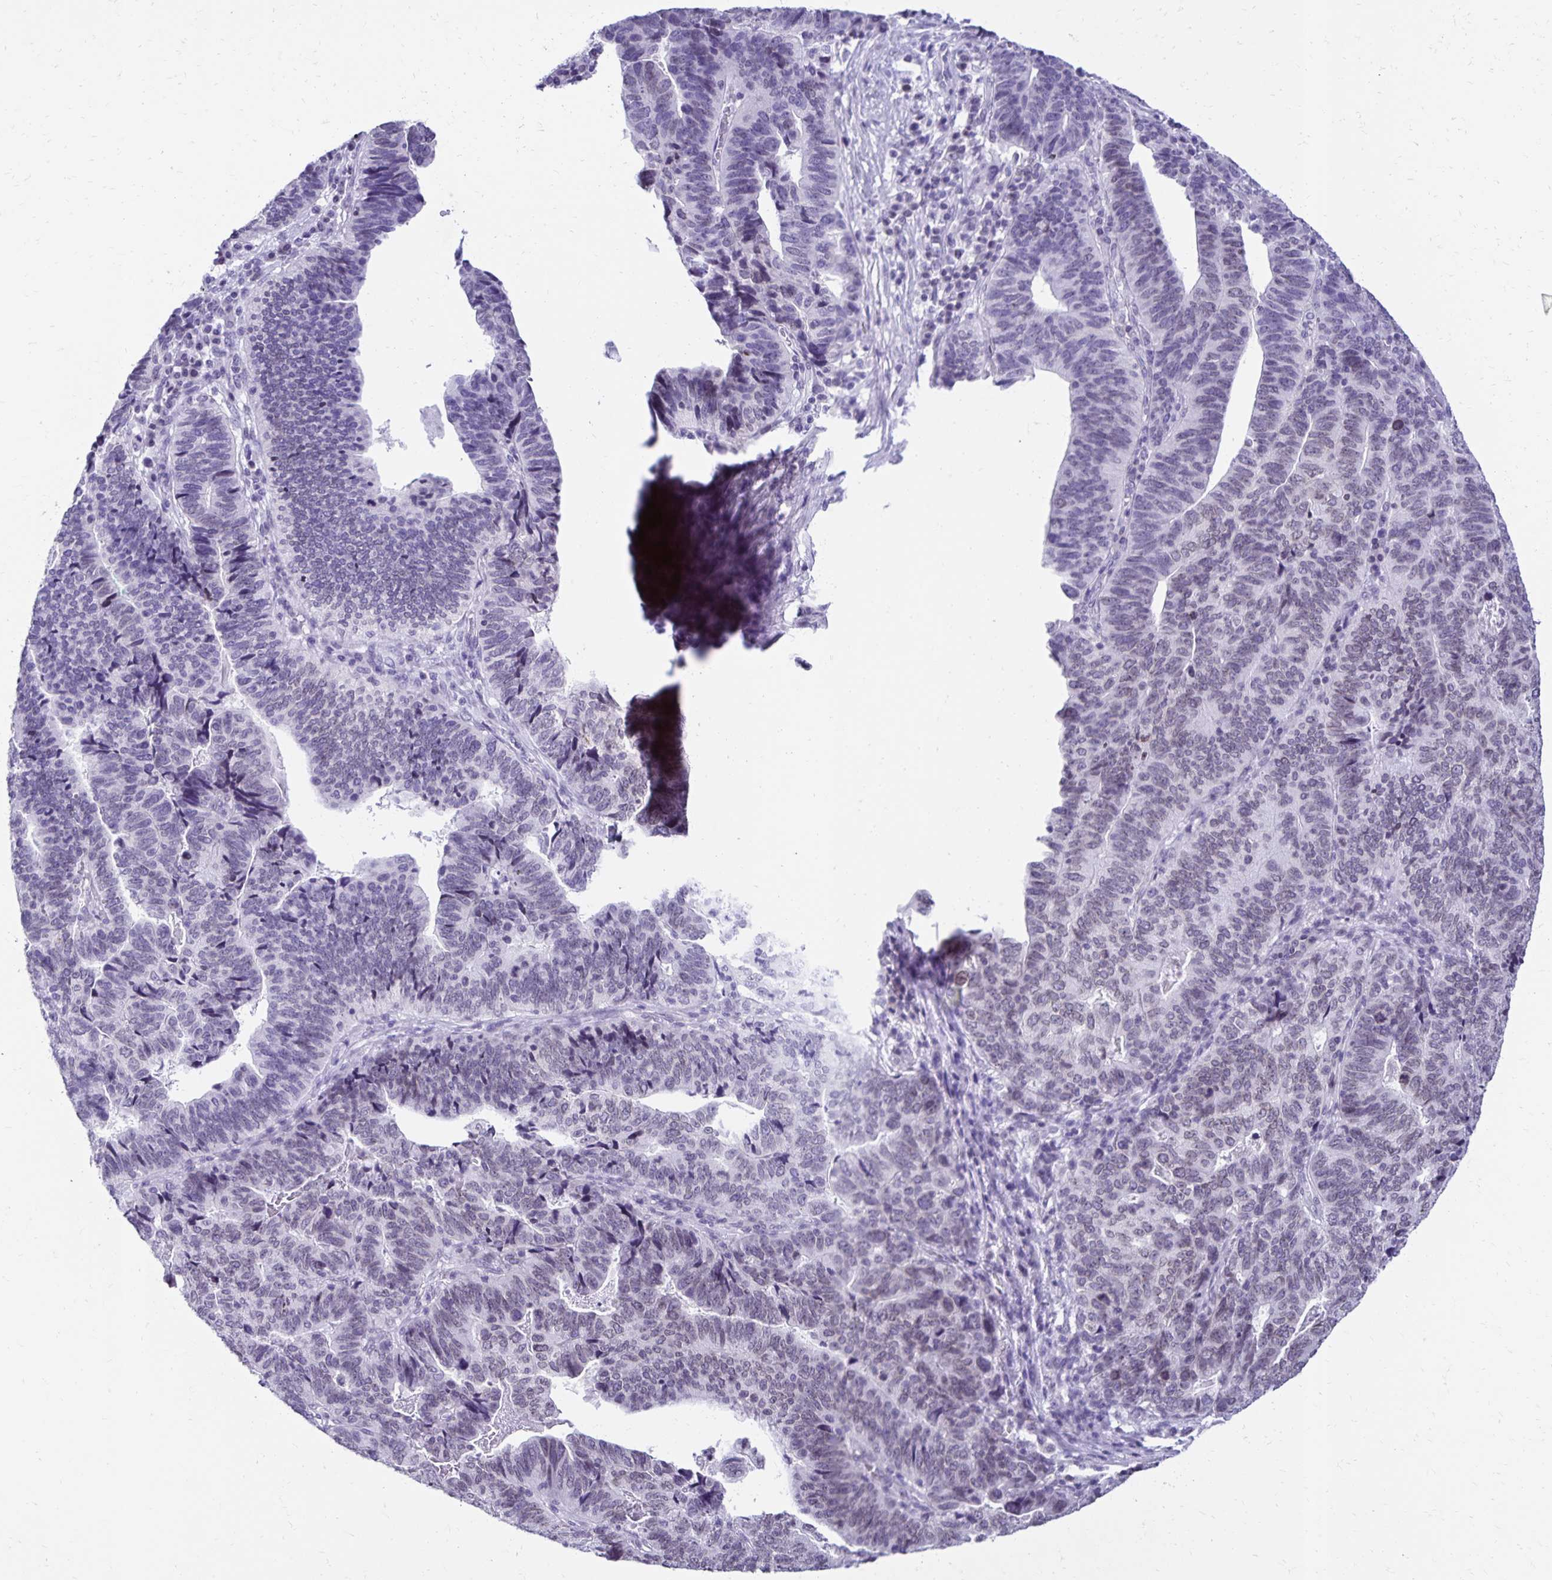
{"staining": {"intensity": "negative", "quantity": "none", "location": "none"}, "tissue": "stomach cancer", "cell_type": "Tumor cells", "image_type": "cancer", "snomed": [{"axis": "morphology", "description": "Adenocarcinoma, NOS"}, {"axis": "topography", "description": "Stomach, upper"}], "caption": "An image of human stomach cancer (adenocarcinoma) is negative for staining in tumor cells. The staining is performed using DAB brown chromogen with nuclei counter-stained in using hematoxylin.", "gene": "FAM166C", "patient": {"sex": "female", "age": 67}}